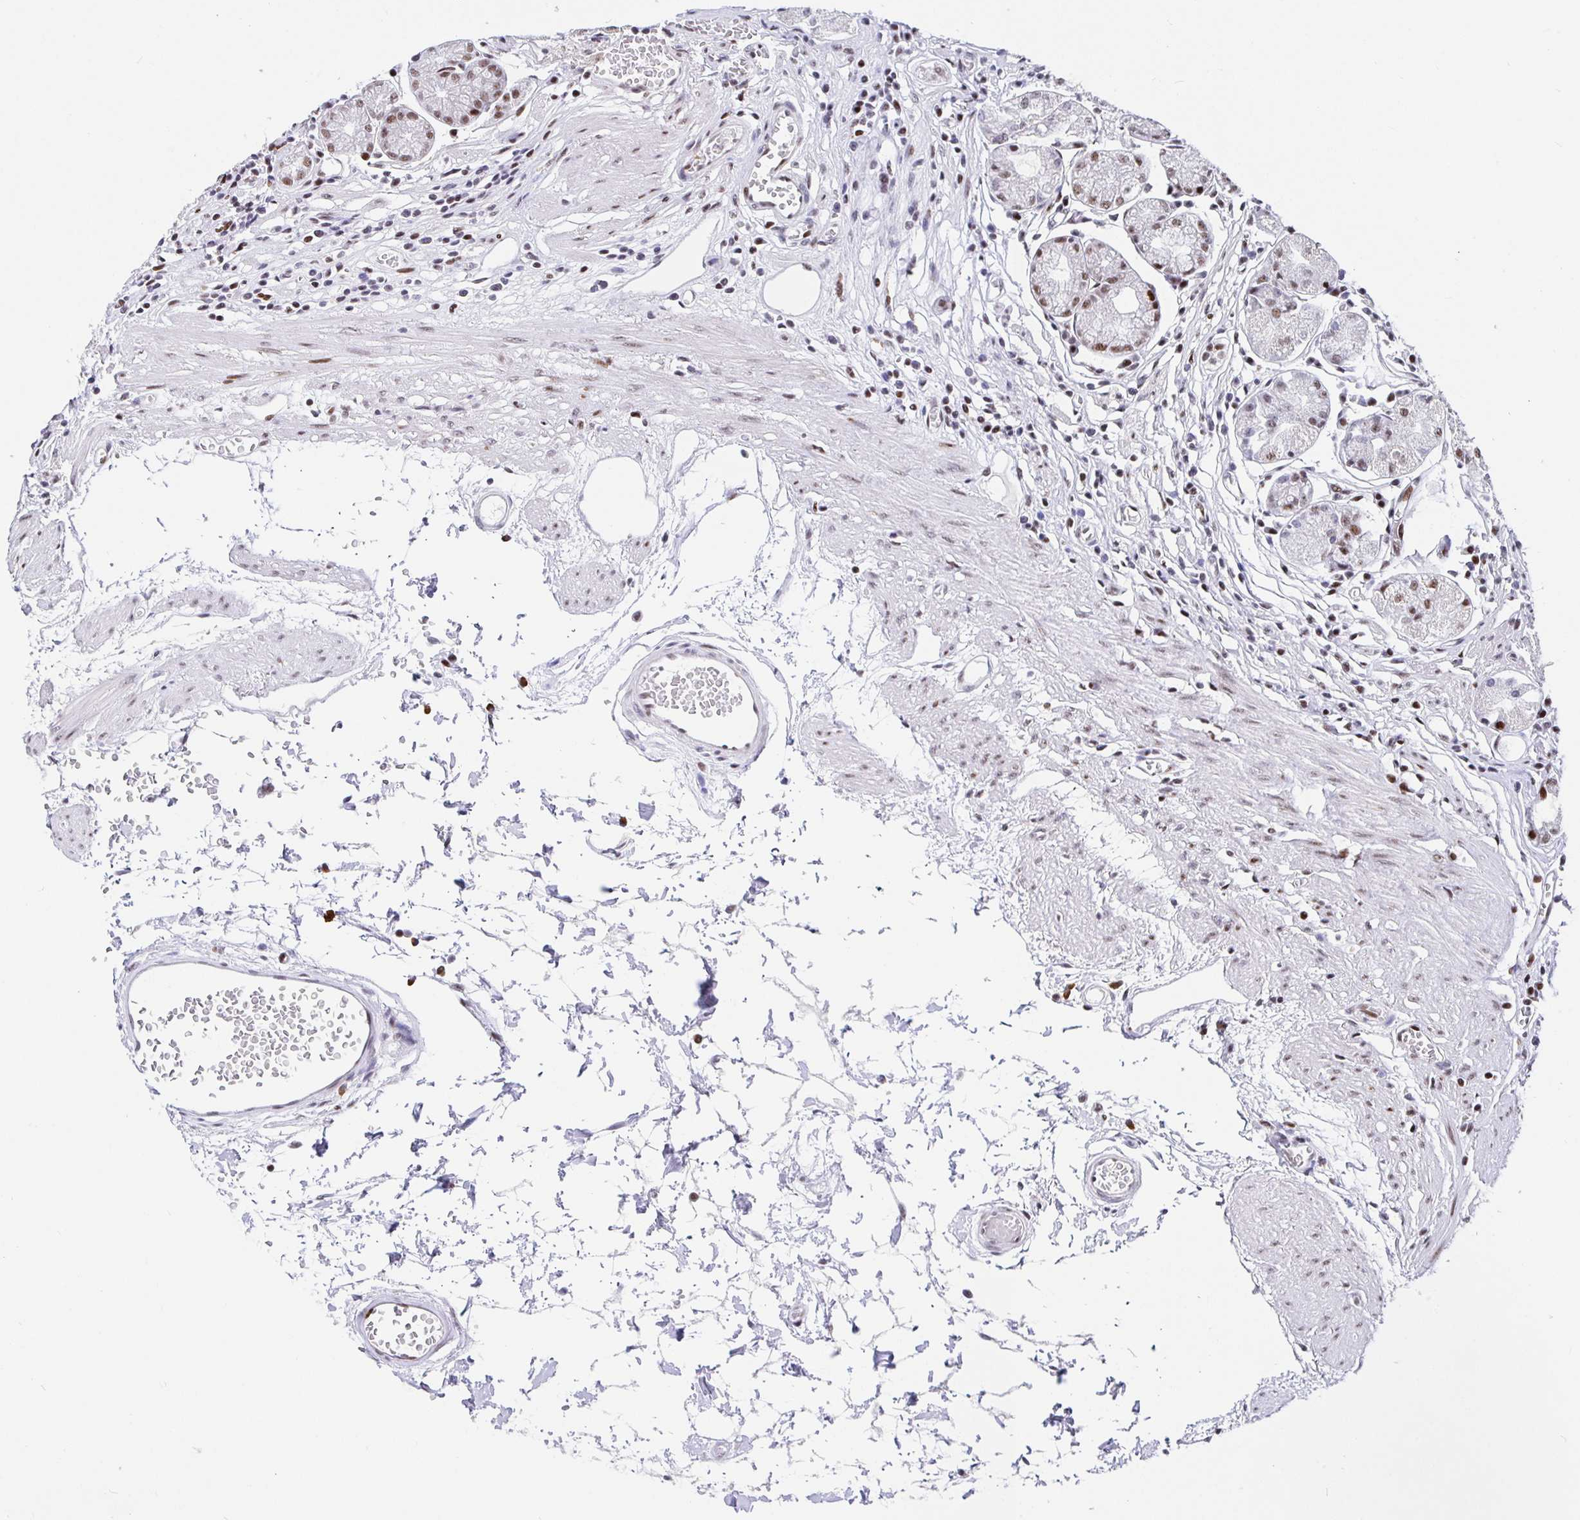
{"staining": {"intensity": "moderate", "quantity": "25%-75%", "location": "nuclear"}, "tissue": "stomach", "cell_type": "Glandular cells", "image_type": "normal", "snomed": [{"axis": "morphology", "description": "Normal tissue, NOS"}, {"axis": "topography", "description": "Stomach"}], "caption": "A photomicrograph of human stomach stained for a protein displays moderate nuclear brown staining in glandular cells. Immunohistochemistry (ihc) stains the protein in brown and the nuclei are stained blue.", "gene": "SETD5", "patient": {"sex": "male", "age": 55}}